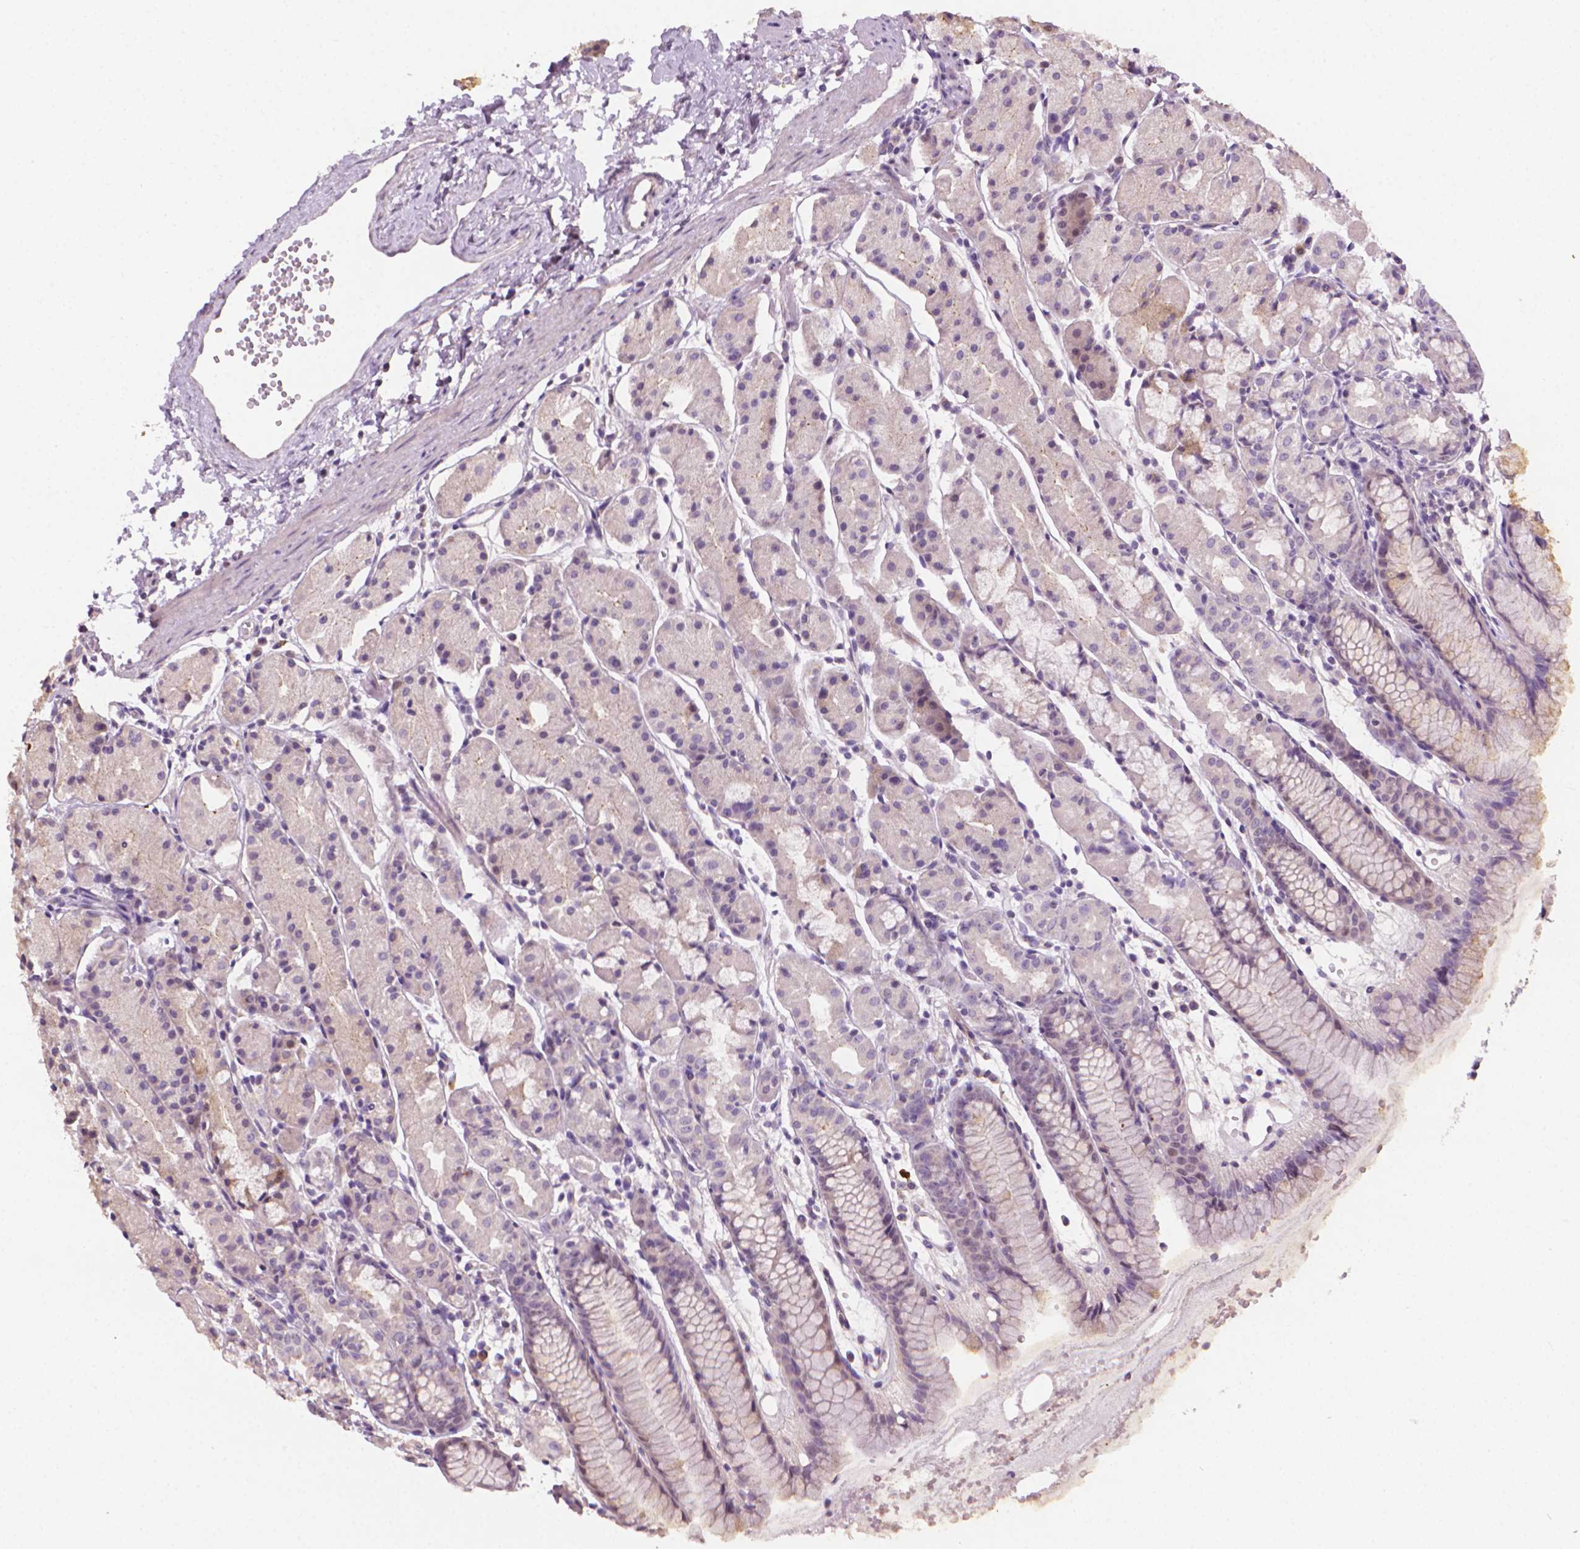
{"staining": {"intensity": "negative", "quantity": "none", "location": "none"}, "tissue": "stomach", "cell_type": "Glandular cells", "image_type": "normal", "snomed": [{"axis": "morphology", "description": "Normal tissue, NOS"}, {"axis": "topography", "description": "Stomach, upper"}], "caption": "Immunohistochemistry of benign stomach demonstrates no staining in glandular cells. The staining was performed using DAB to visualize the protein expression in brown, while the nuclei were stained in blue with hematoxylin (Magnification: 20x).", "gene": "NCAN", "patient": {"sex": "male", "age": 47}}